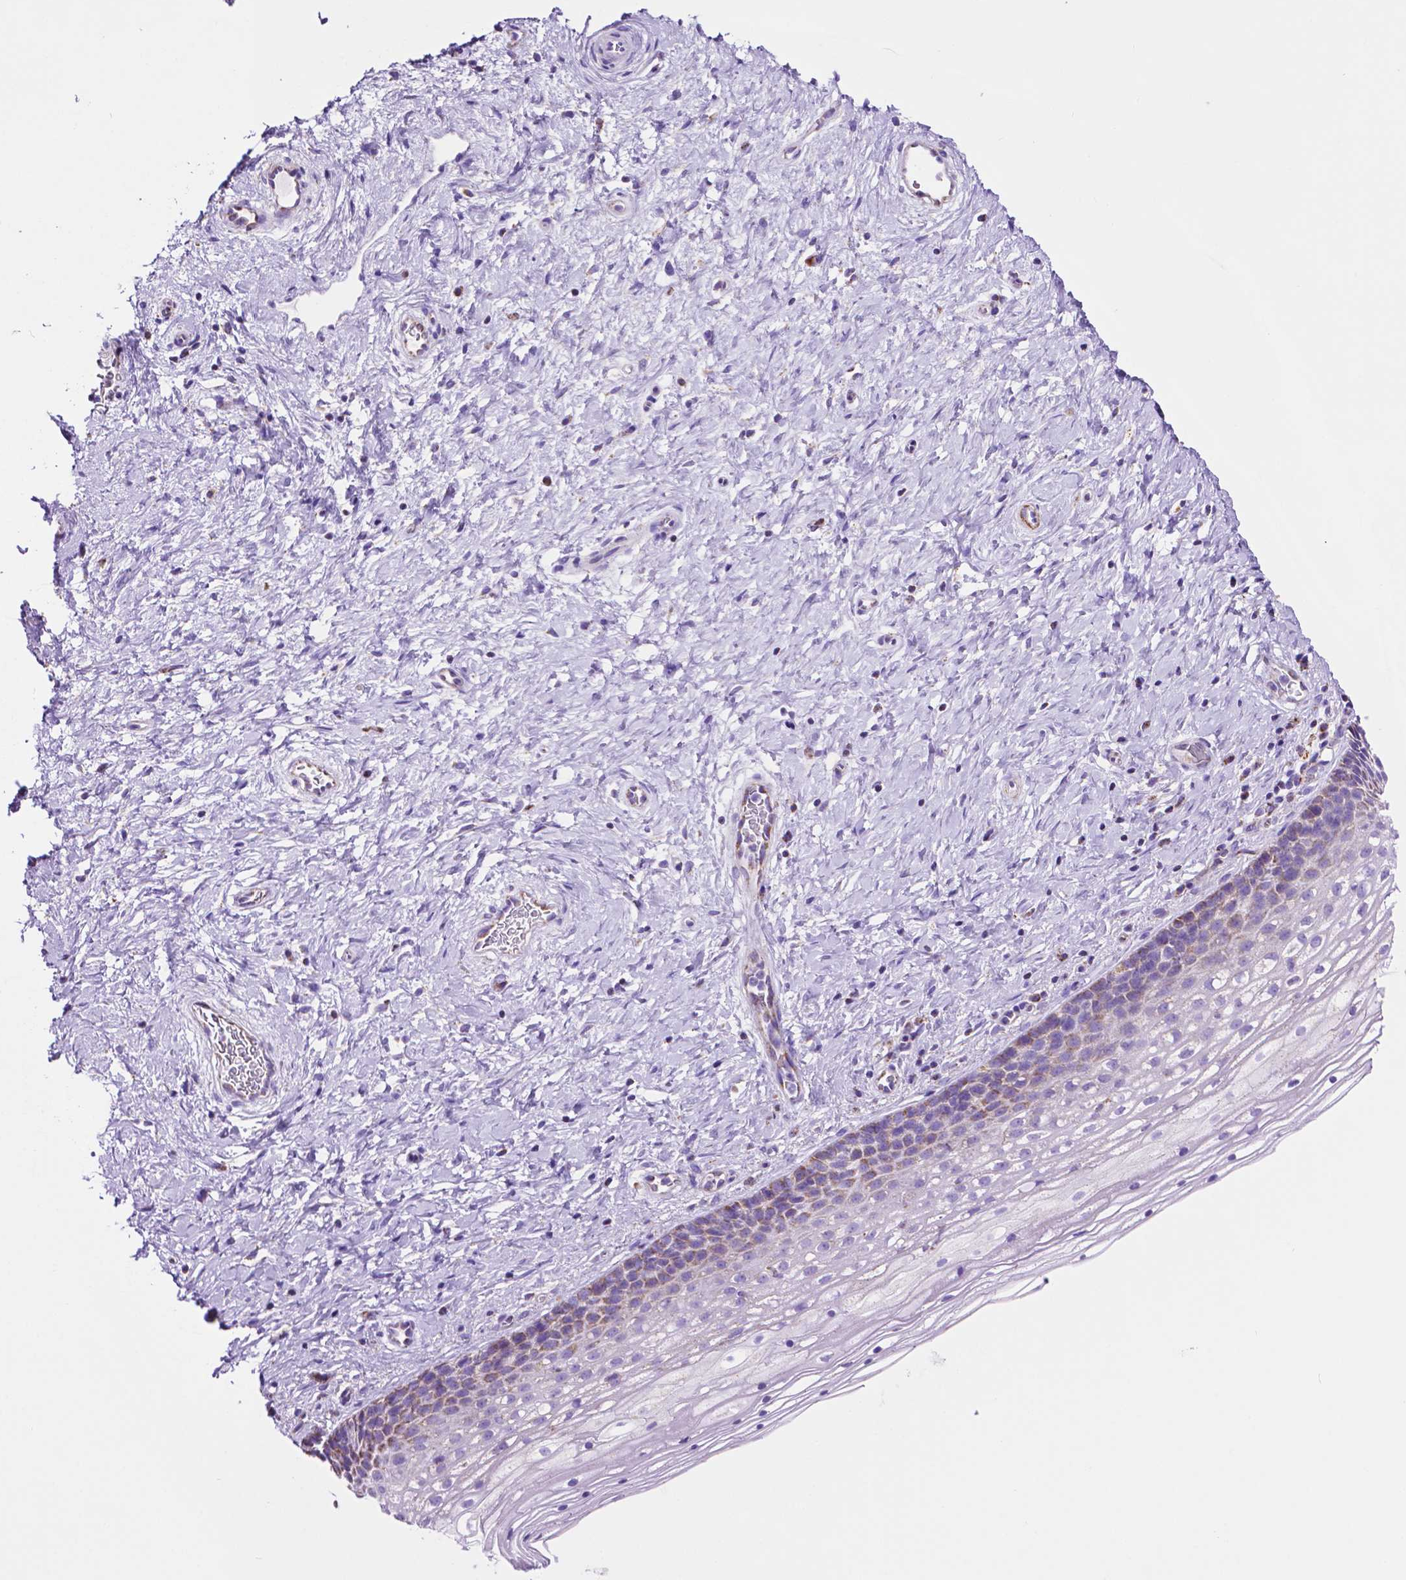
{"staining": {"intensity": "negative", "quantity": "none", "location": "none"}, "tissue": "cervix", "cell_type": "Glandular cells", "image_type": "normal", "snomed": [{"axis": "morphology", "description": "Normal tissue, NOS"}, {"axis": "topography", "description": "Cervix"}], "caption": "An immunohistochemistry (IHC) histopathology image of benign cervix is shown. There is no staining in glandular cells of cervix. (Immunohistochemistry, brightfield microscopy, high magnification).", "gene": "GDPD5", "patient": {"sex": "female", "age": 34}}